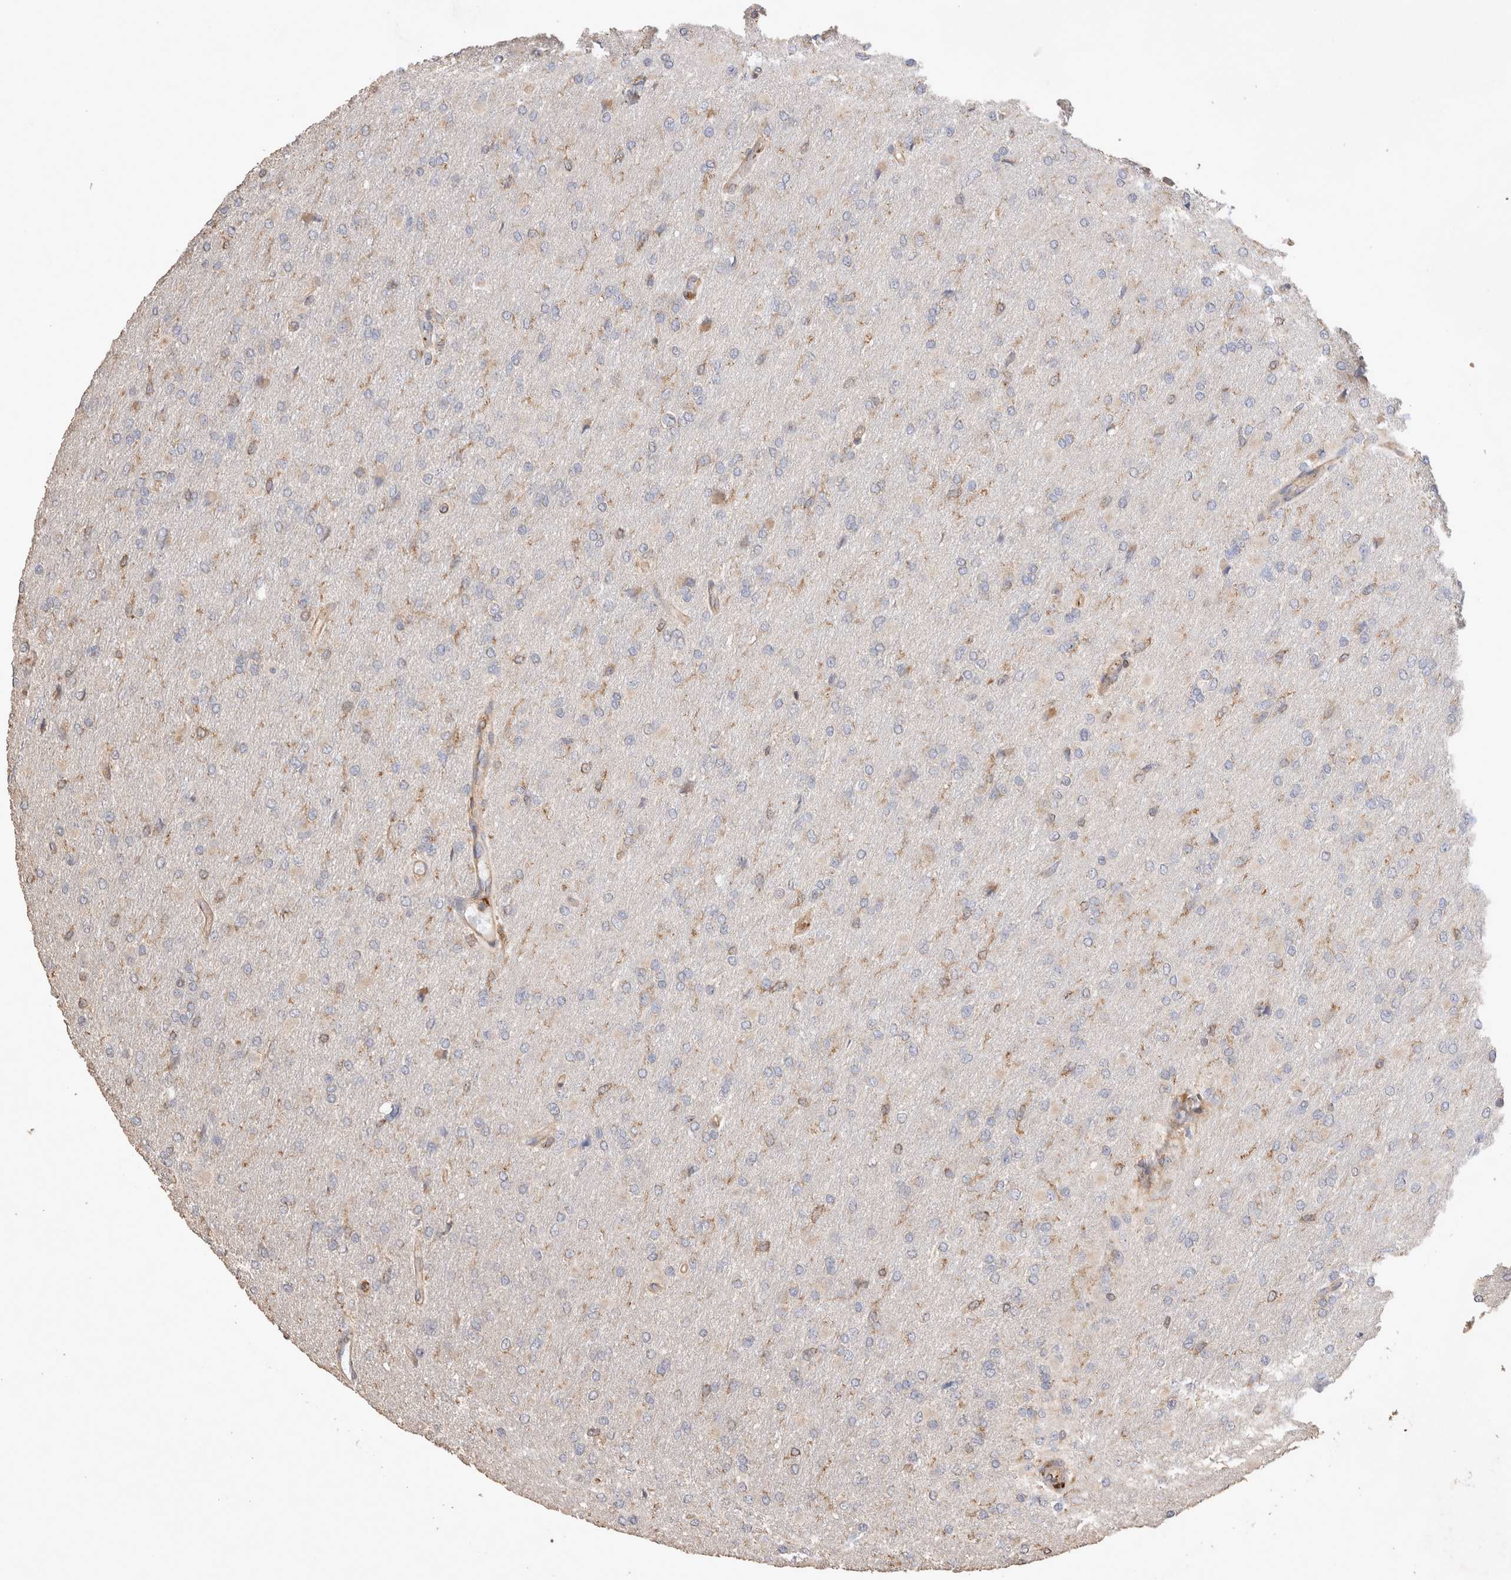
{"staining": {"intensity": "negative", "quantity": "none", "location": "none"}, "tissue": "glioma", "cell_type": "Tumor cells", "image_type": "cancer", "snomed": [{"axis": "morphology", "description": "Glioma, malignant, High grade"}, {"axis": "topography", "description": "Cerebral cortex"}], "caption": "An immunohistochemistry (IHC) image of malignant glioma (high-grade) is shown. There is no staining in tumor cells of malignant glioma (high-grade).", "gene": "SNX31", "patient": {"sex": "female", "age": 36}}